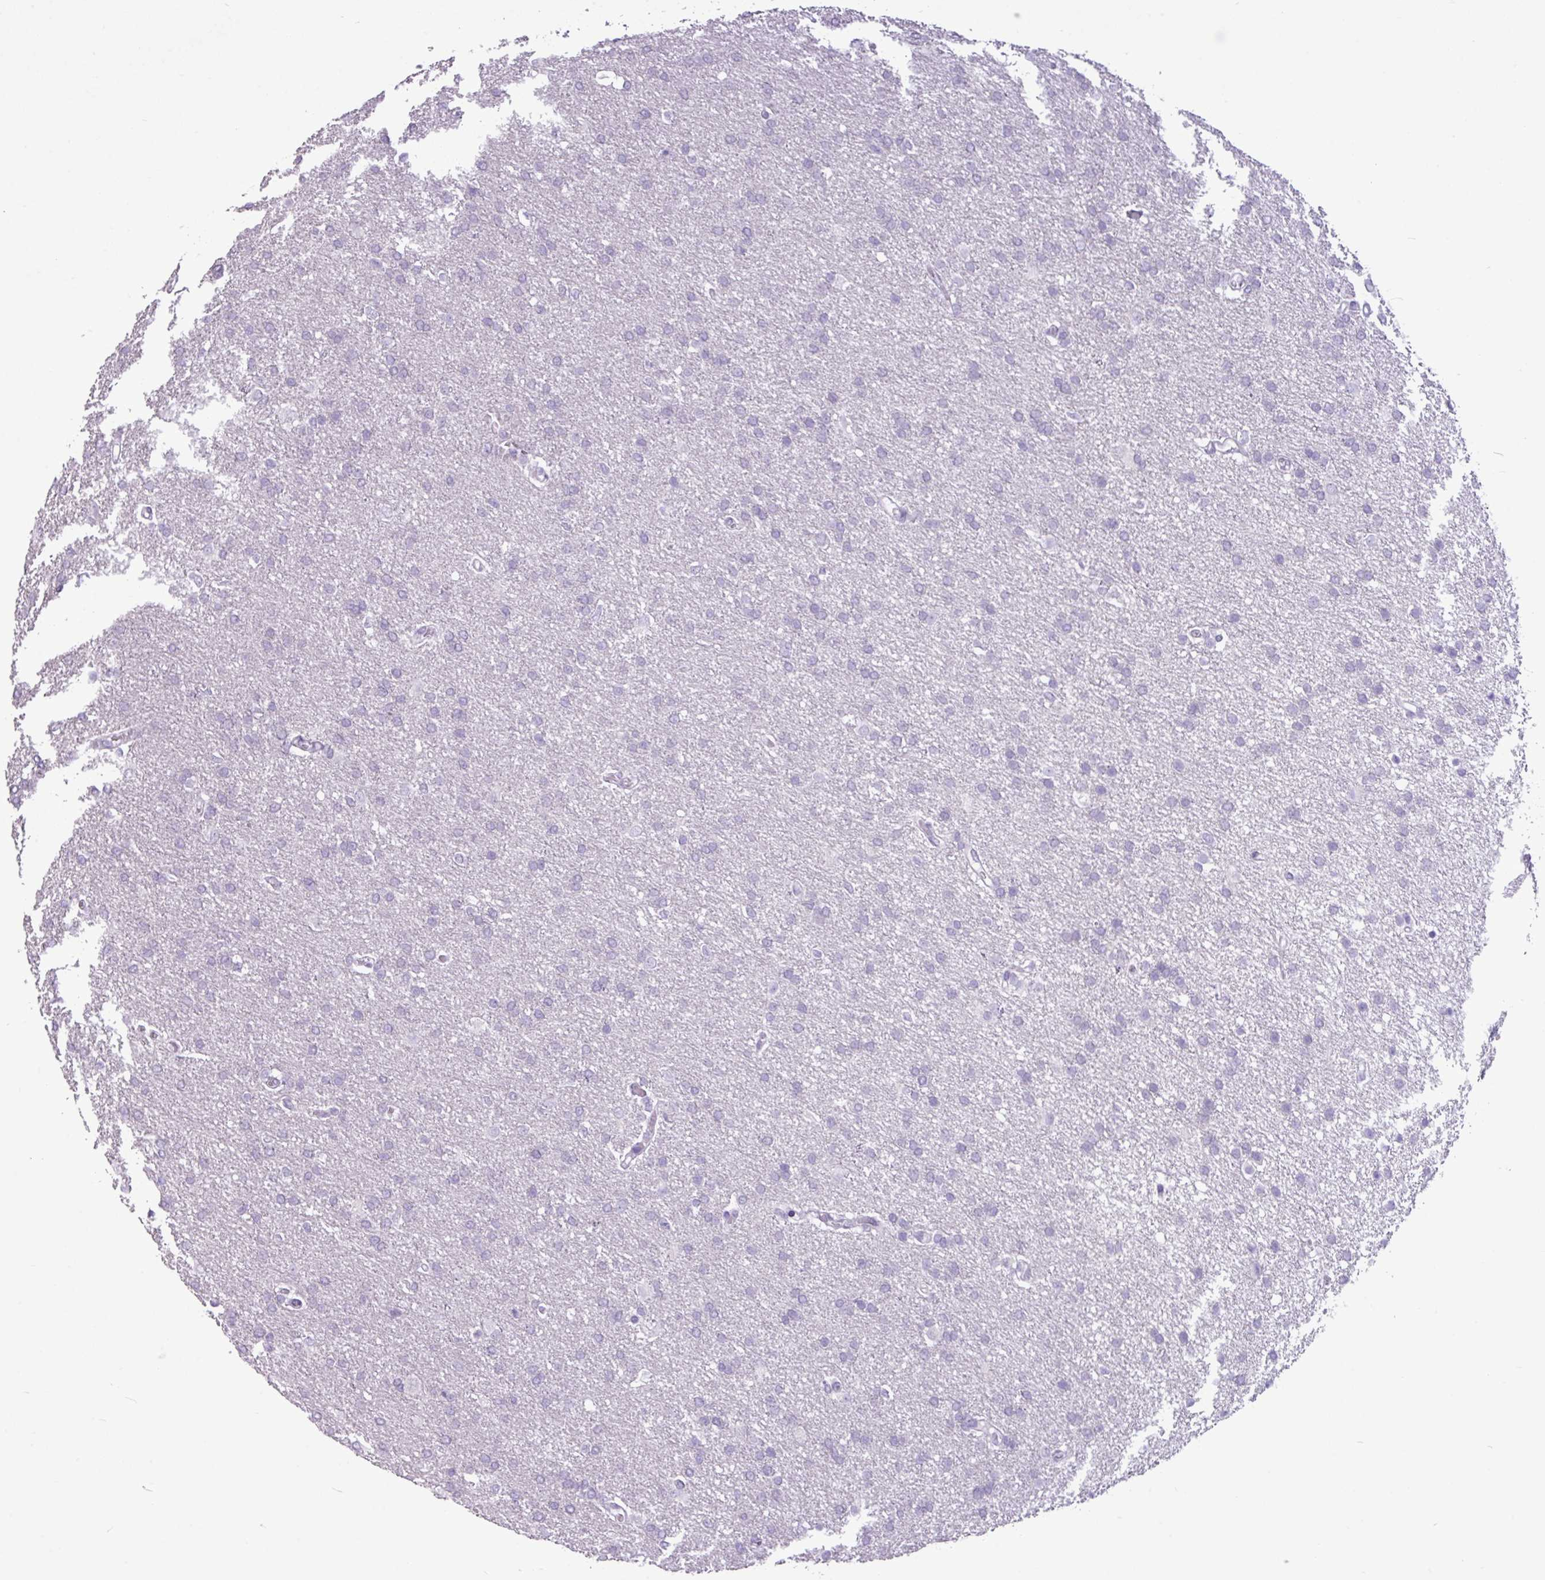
{"staining": {"intensity": "negative", "quantity": "none", "location": "none"}, "tissue": "glioma", "cell_type": "Tumor cells", "image_type": "cancer", "snomed": [{"axis": "morphology", "description": "Glioma, malignant, High grade"}, {"axis": "topography", "description": "Brain"}], "caption": "Immunohistochemistry of malignant glioma (high-grade) shows no staining in tumor cells.", "gene": "AMY2A", "patient": {"sex": "male", "age": 72}}